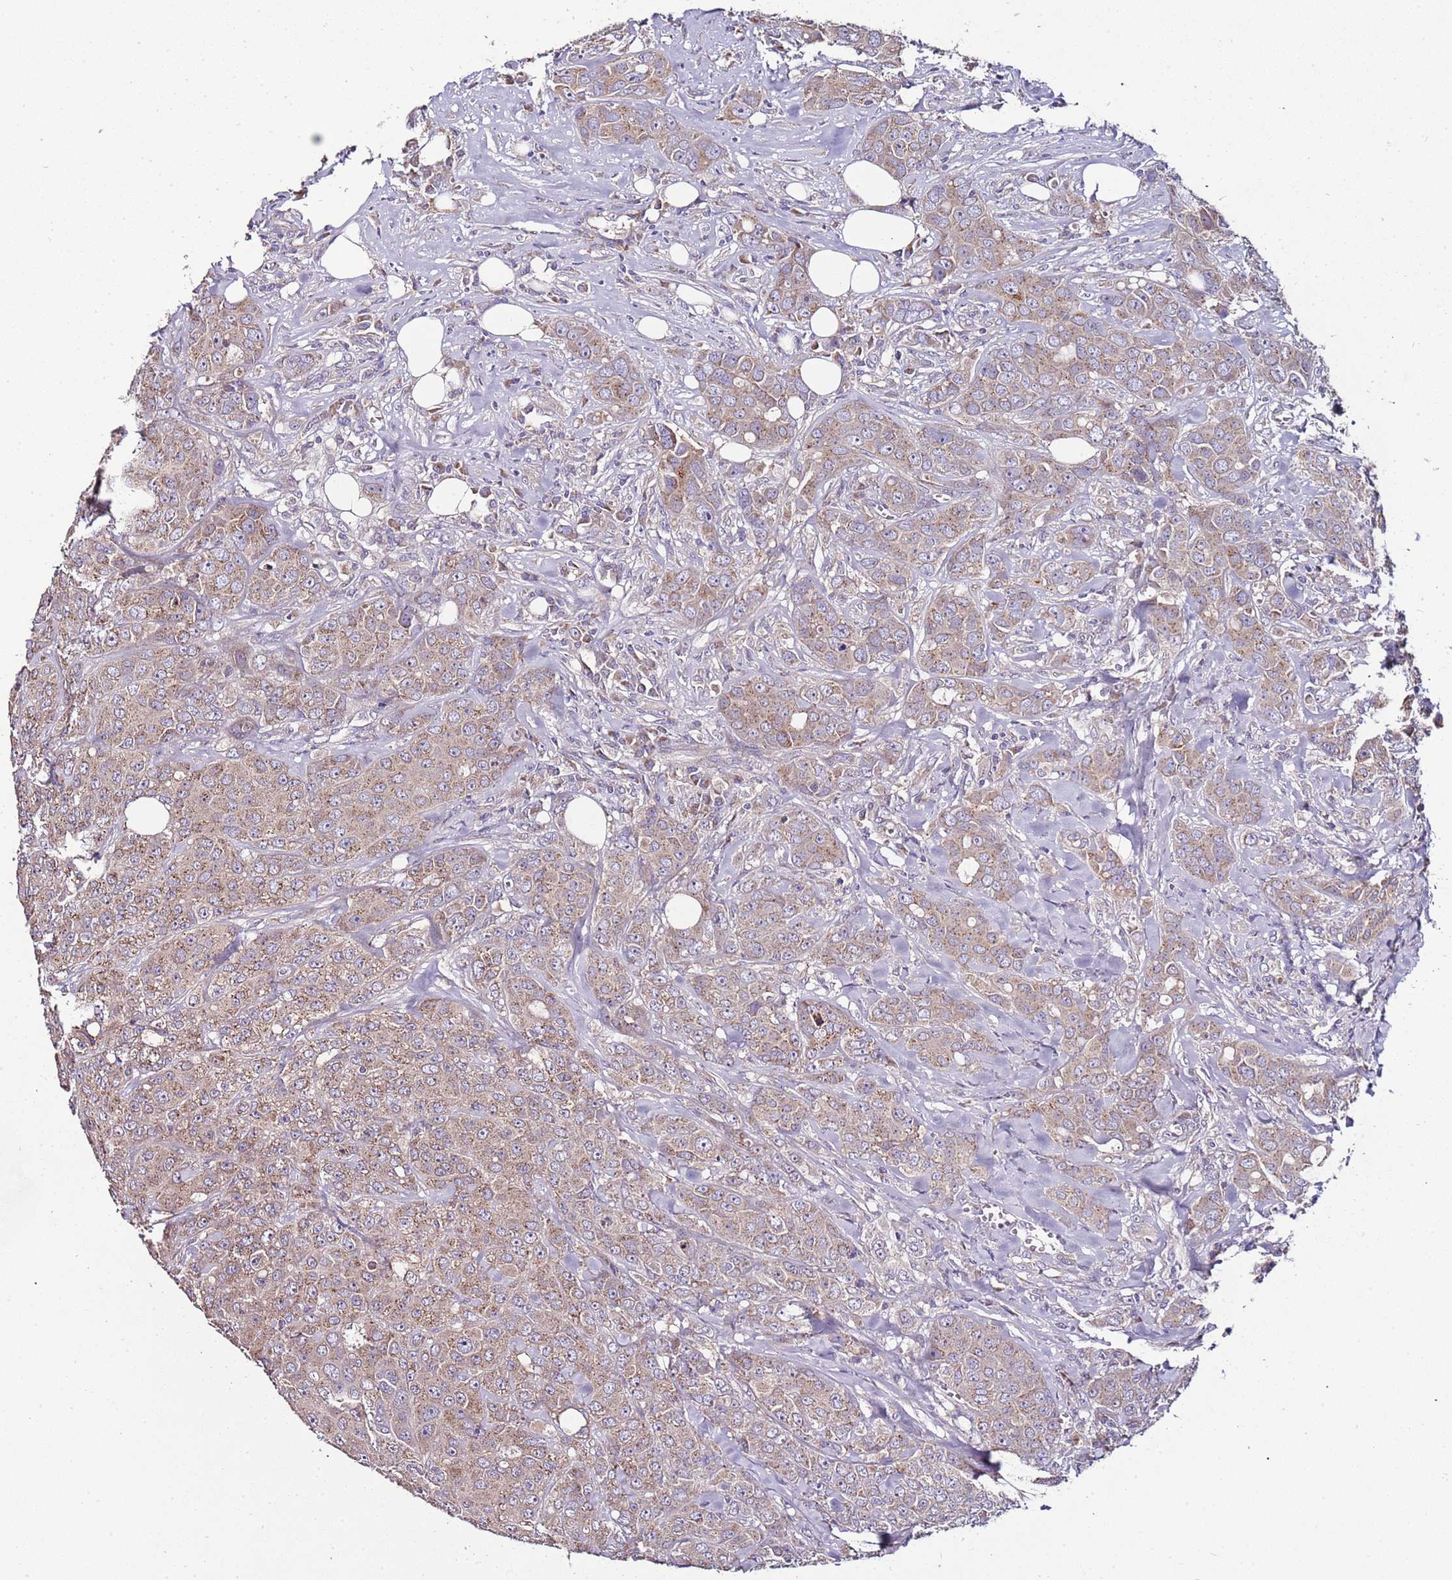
{"staining": {"intensity": "weak", "quantity": ">75%", "location": "cytoplasmic/membranous"}, "tissue": "breast cancer", "cell_type": "Tumor cells", "image_type": "cancer", "snomed": [{"axis": "morphology", "description": "Duct carcinoma"}, {"axis": "topography", "description": "Breast"}], "caption": "Breast cancer stained with DAB (3,3'-diaminobenzidine) immunohistochemistry displays low levels of weak cytoplasmic/membranous positivity in about >75% of tumor cells. The protein of interest is stained brown, and the nuclei are stained in blue (DAB IHC with brightfield microscopy, high magnification).", "gene": "FAM20A", "patient": {"sex": "female", "age": 43}}